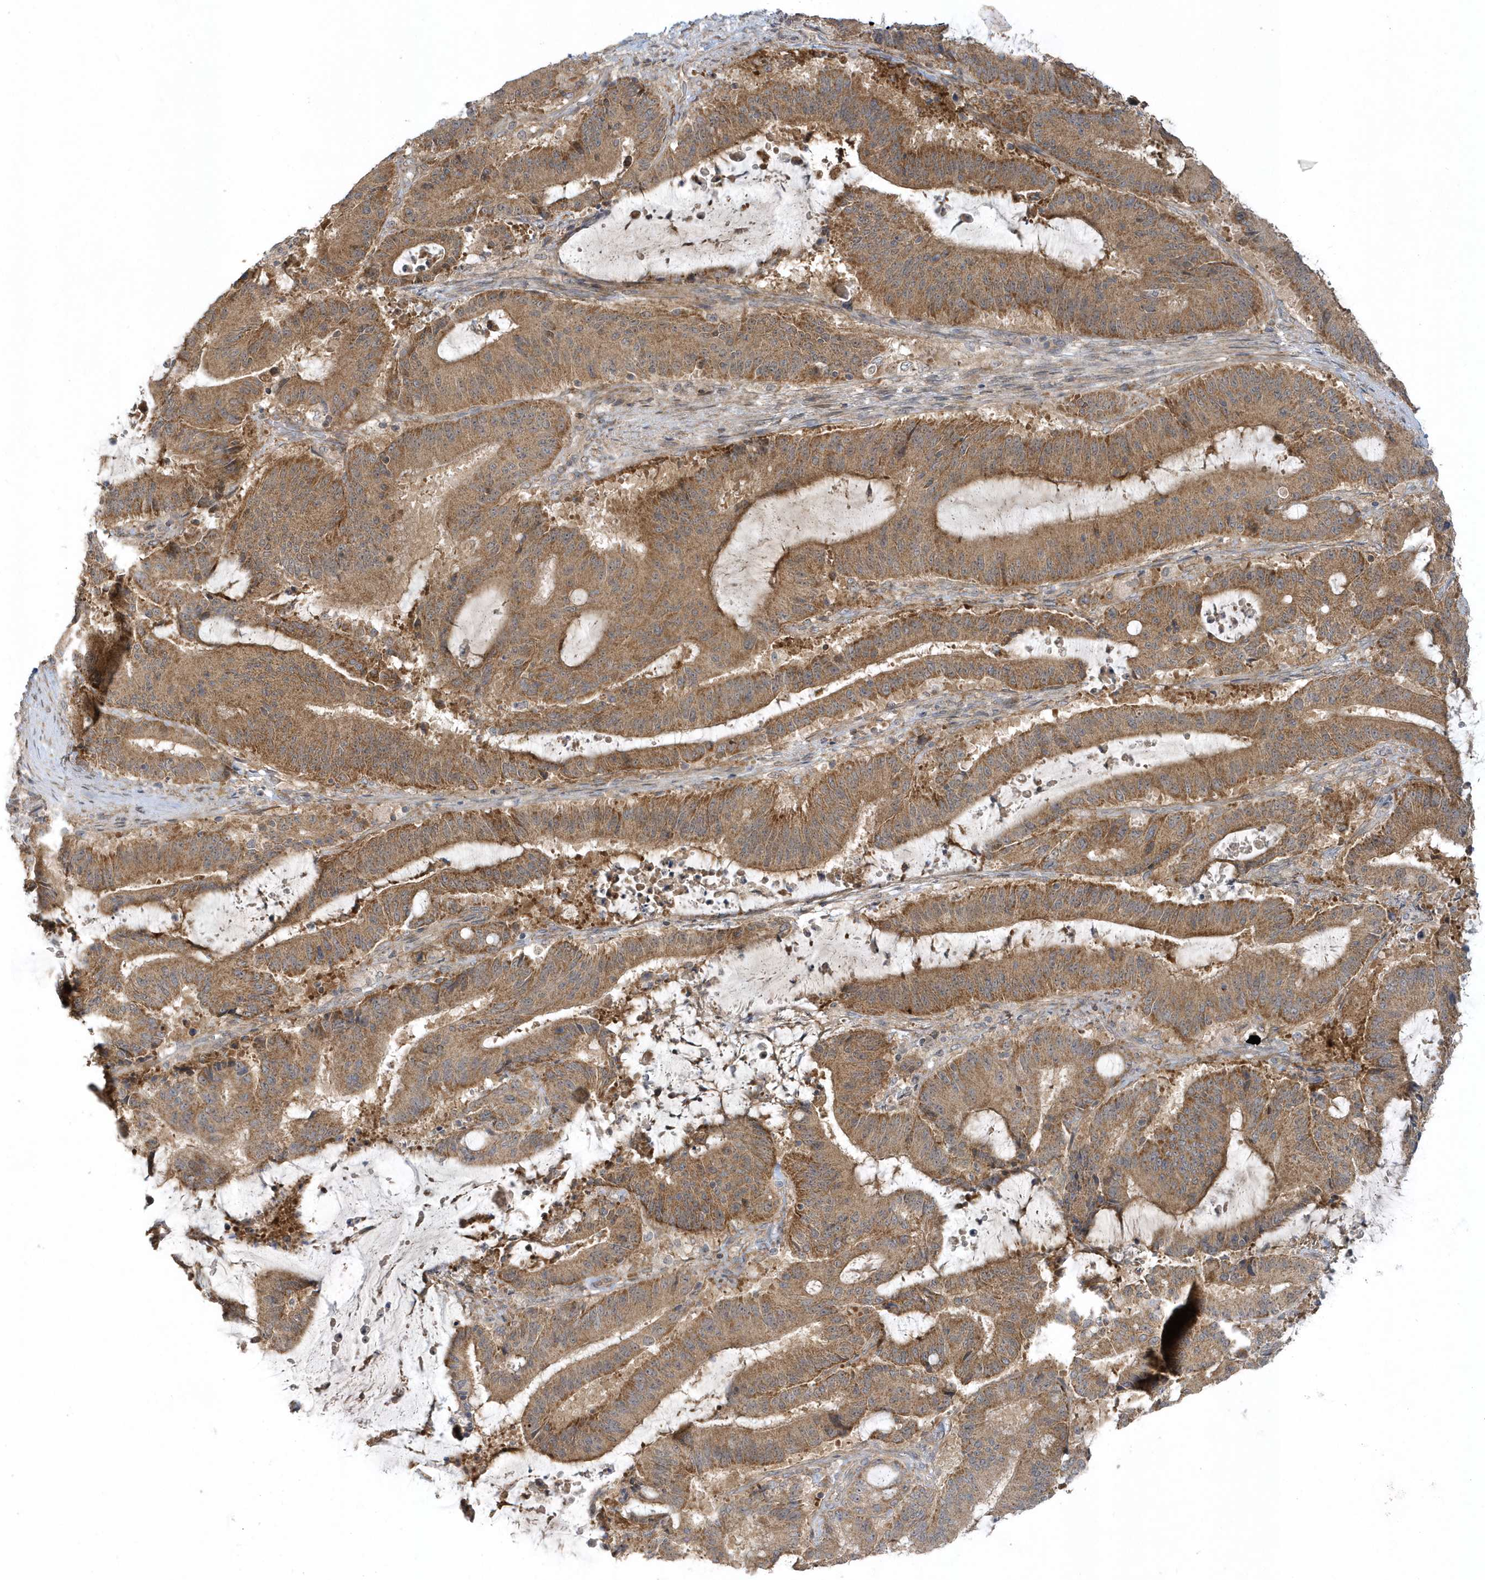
{"staining": {"intensity": "moderate", "quantity": ">75%", "location": "cytoplasmic/membranous"}, "tissue": "liver cancer", "cell_type": "Tumor cells", "image_type": "cancer", "snomed": [{"axis": "morphology", "description": "Normal tissue, NOS"}, {"axis": "morphology", "description": "Cholangiocarcinoma"}, {"axis": "topography", "description": "Liver"}, {"axis": "topography", "description": "Peripheral nerve tissue"}], "caption": "Immunohistochemistry (IHC) of human liver cancer exhibits medium levels of moderate cytoplasmic/membranous positivity in approximately >75% of tumor cells.", "gene": "THG1L", "patient": {"sex": "female", "age": 73}}